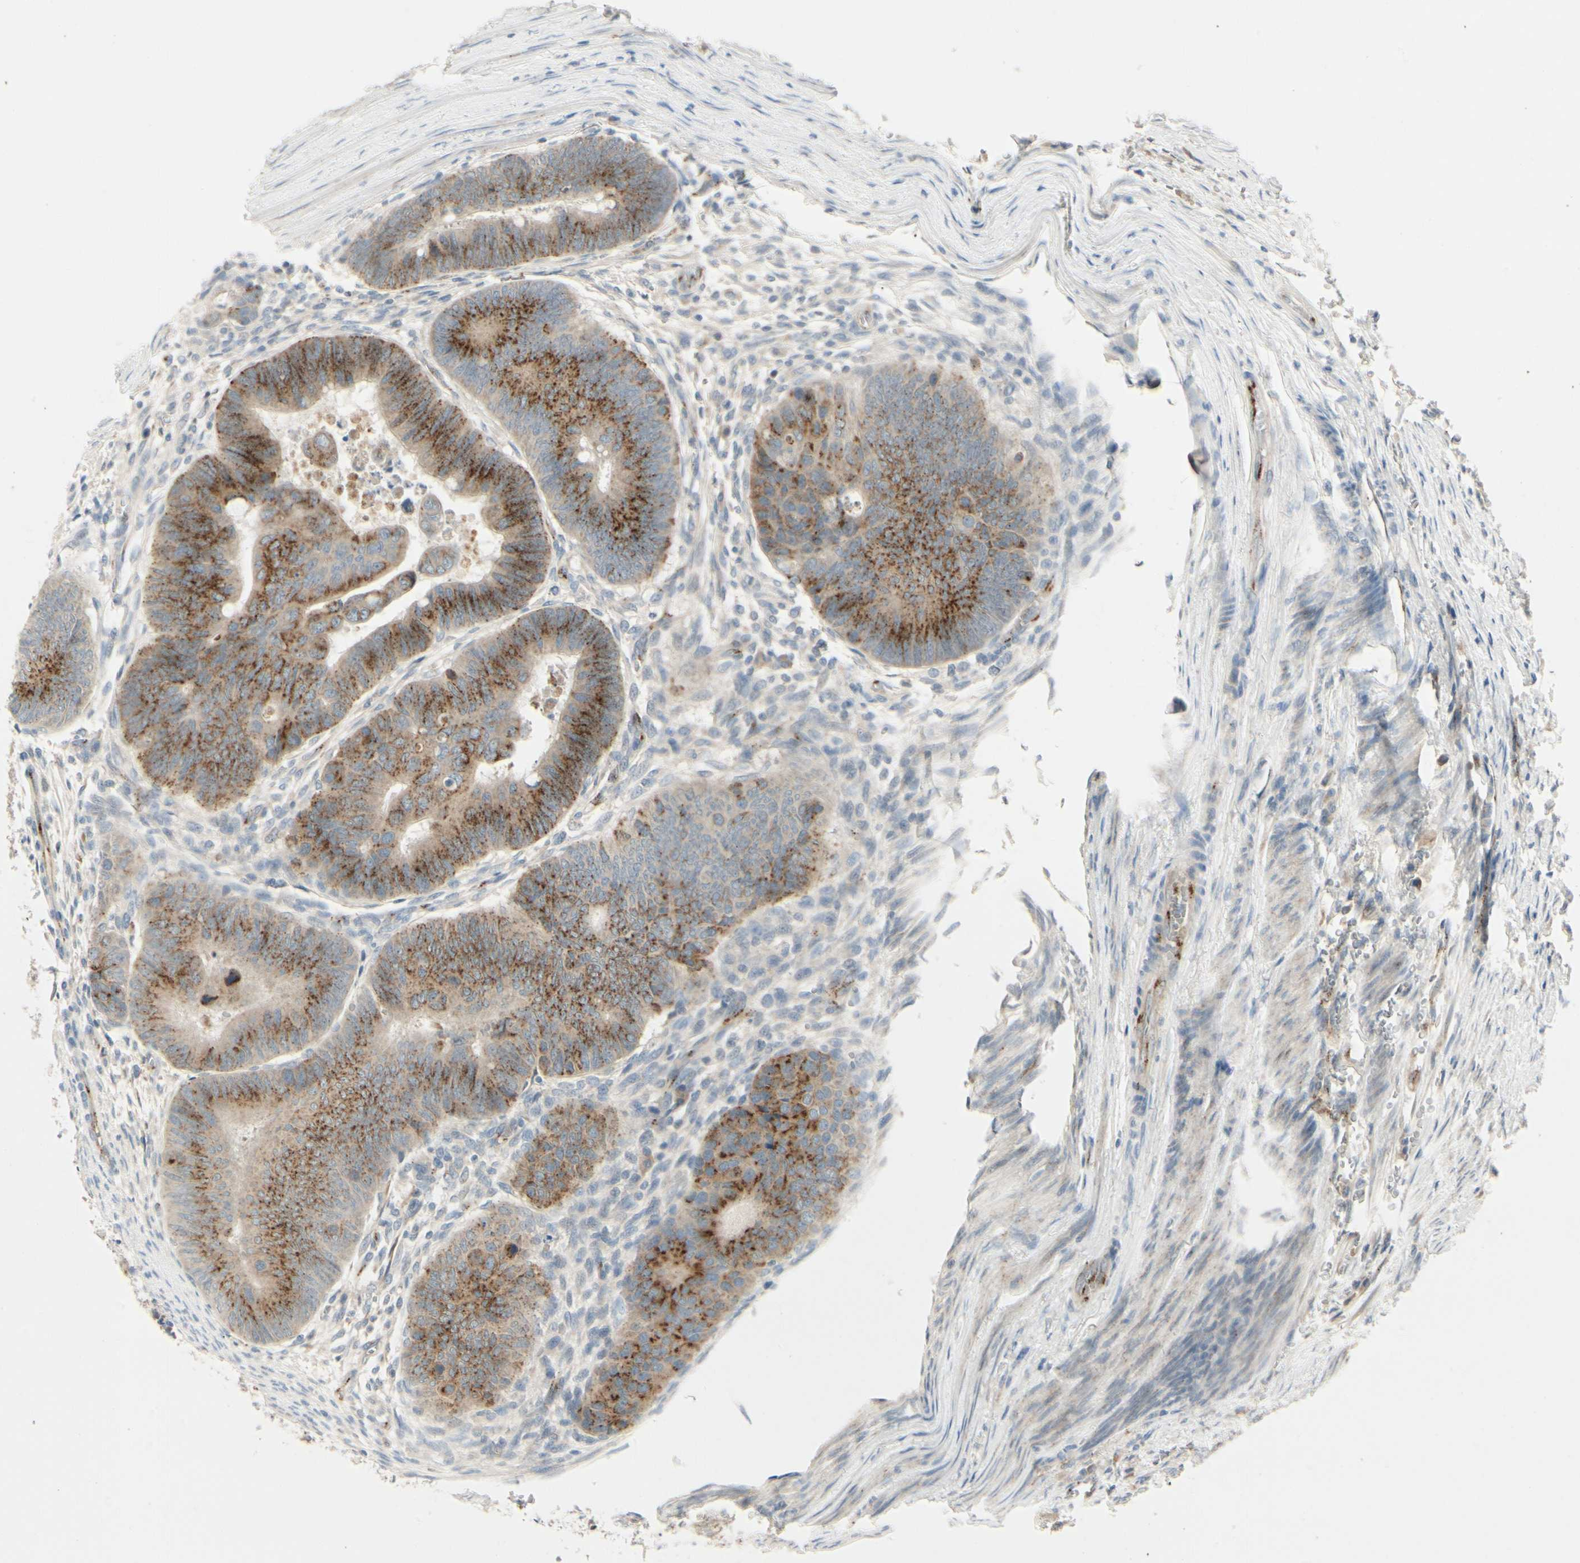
{"staining": {"intensity": "moderate", "quantity": ">75%", "location": "cytoplasmic/membranous"}, "tissue": "colorectal cancer", "cell_type": "Tumor cells", "image_type": "cancer", "snomed": [{"axis": "morphology", "description": "Normal tissue, NOS"}, {"axis": "morphology", "description": "Adenocarcinoma, NOS"}, {"axis": "topography", "description": "Rectum"}, {"axis": "topography", "description": "Peripheral nerve tissue"}], "caption": "Immunohistochemistry staining of colorectal adenocarcinoma, which reveals medium levels of moderate cytoplasmic/membranous positivity in about >75% of tumor cells indicating moderate cytoplasmic/membranous protein expression. The staining was performed using DAB (brown) for protein detection and nuclei were counterstained in hematoxylin (blue).", "gene": "MANSC1", "patient": {"sex": "male", "age": 92}}